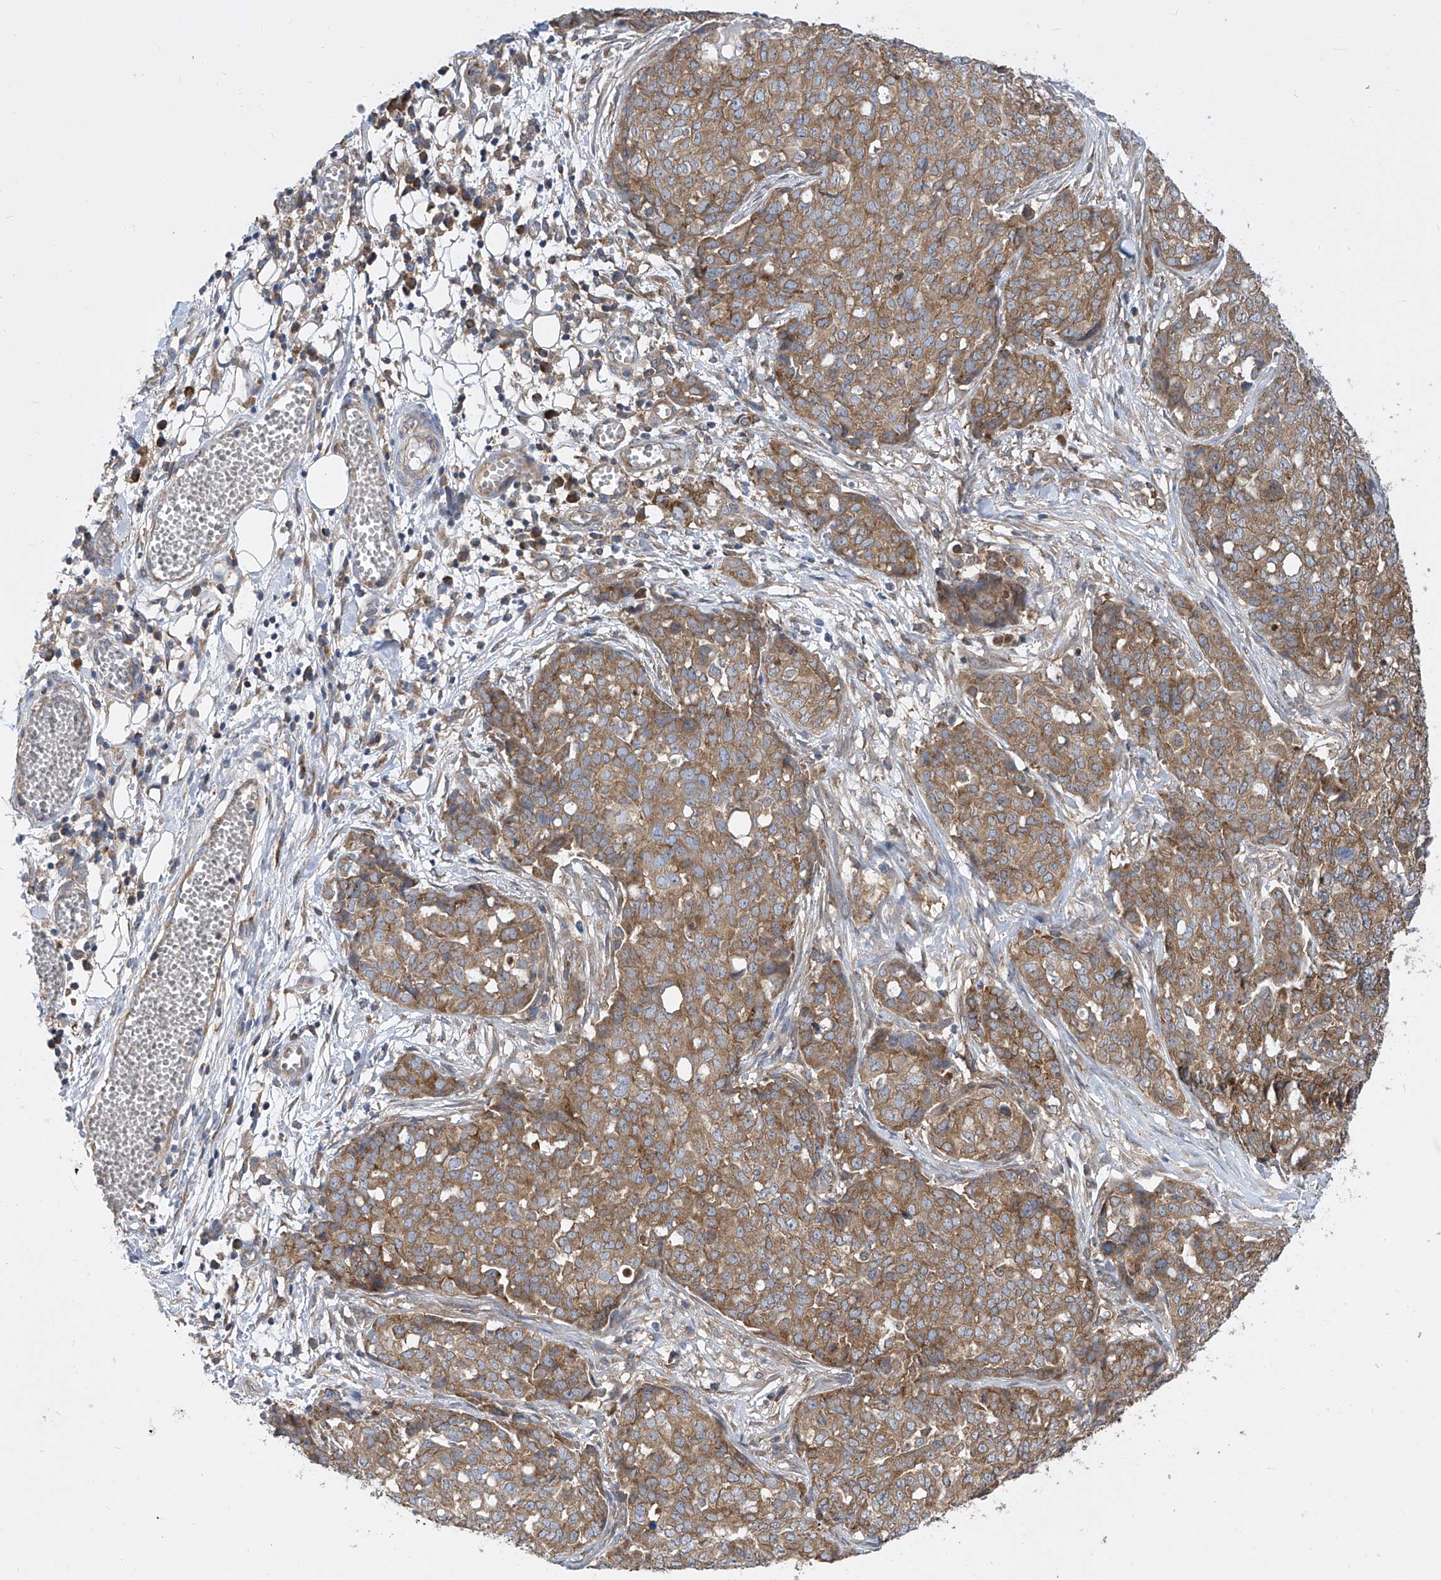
{"staining": {"intensity": "moderate", "quantity": ">75%", "location": "cytoplasmic/membranous"}, "tissue": "ovarian cancer", "cell_type": "Tumor cells", "image_type": "cancer", "snomed": [{"axis": "morphology", "description": "Cystadenocarcinoma, serous, NOS"}, {"axis": "topography", "description": "Soft tissue"}, {"axis": "topography", "description": "Ovary"}], "caption": "There is medium levels of moderate cytoplasmic/membranous staining in tumor cells of ovarian cancer, as demonstrated by immunohistochemical staining (brown color).", "gene": "EIF3M", "patient": {"sex": "female", "age": 57}}